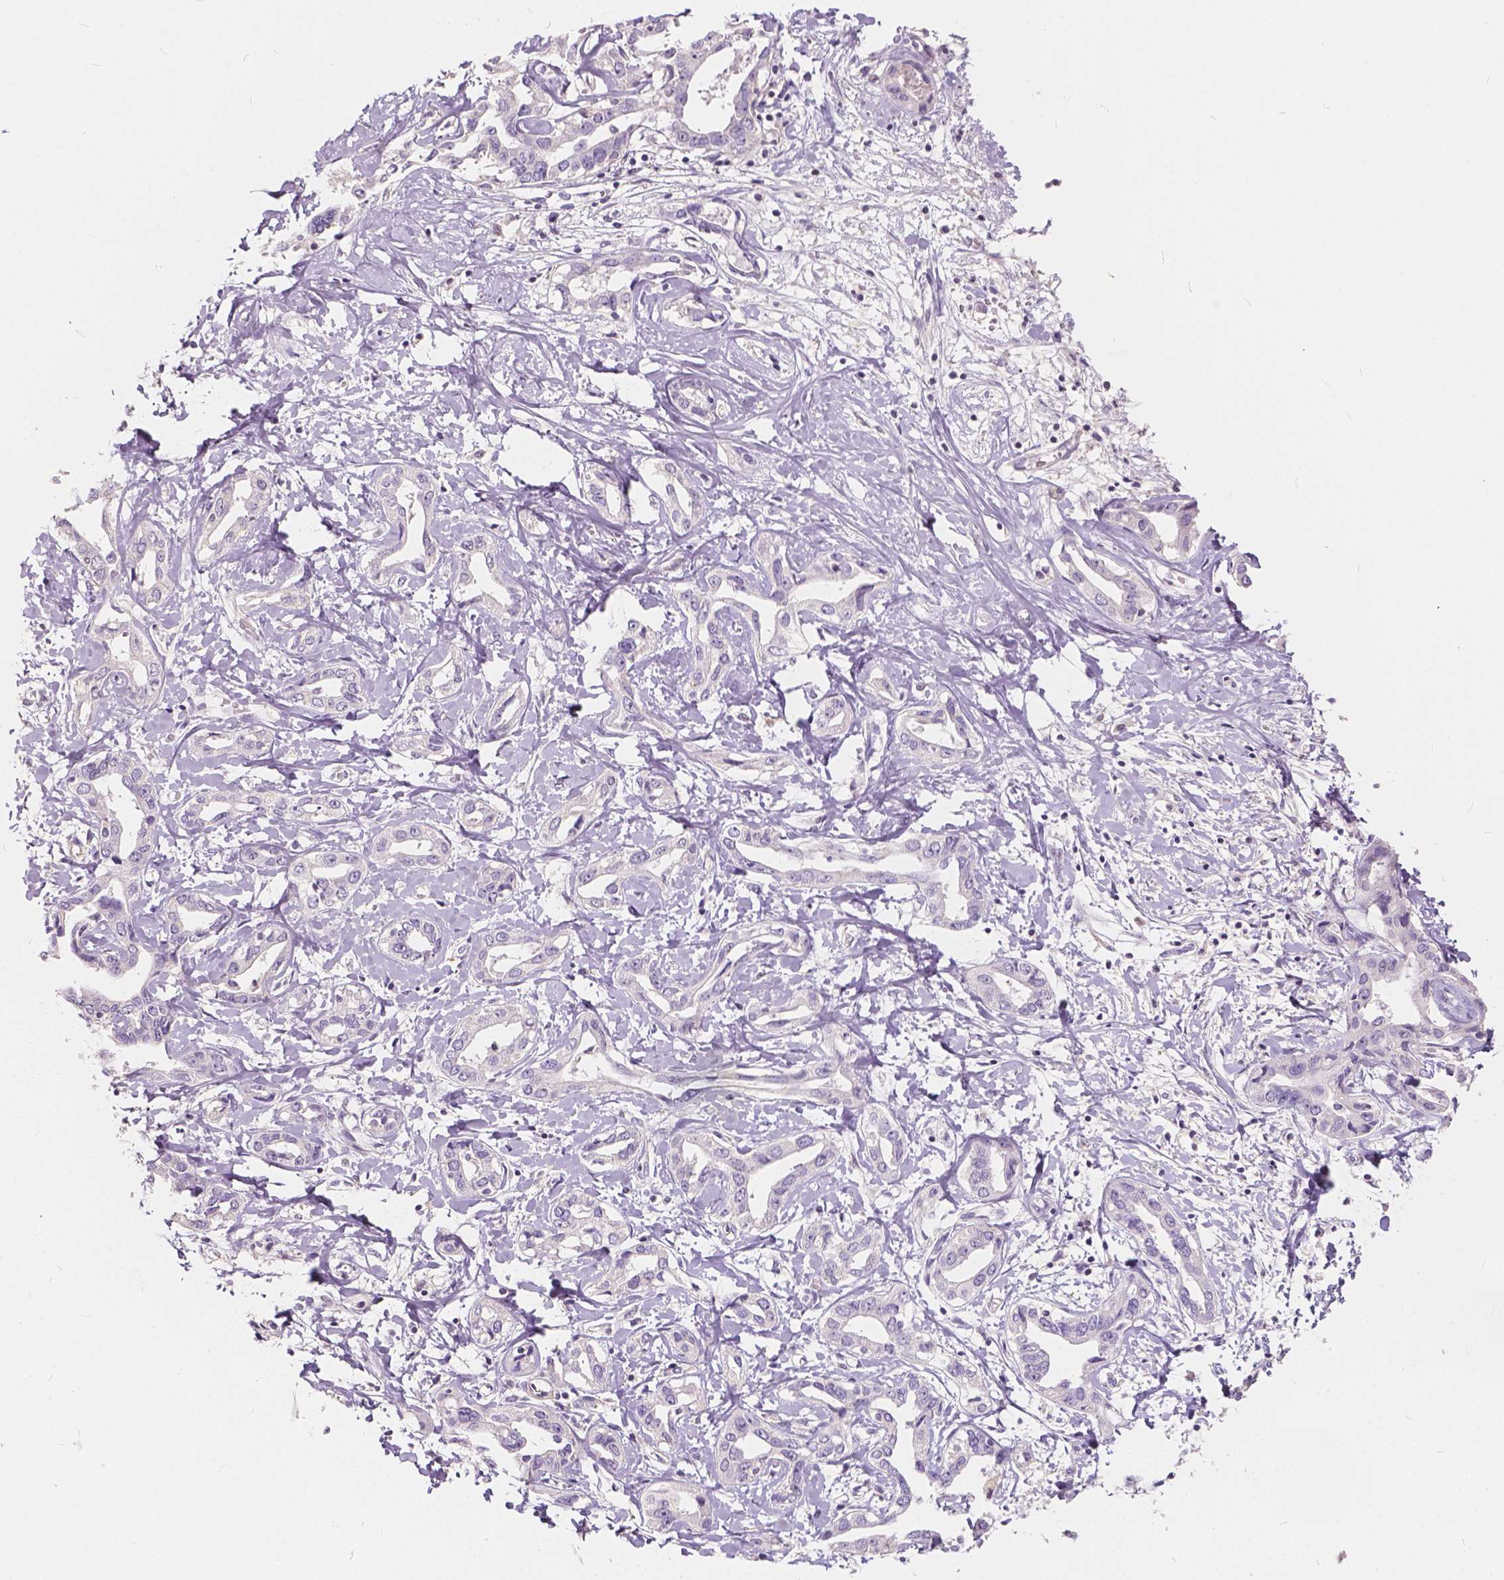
{"staining": {"intensity": "negative", "quantity": "none", "location": "none"}, "tissue": "liver cancer", "cell_type": "Tumor cells", "image_type": "cancer", "snomed": [{"axis": "morphology", "description": "Cholangiocarcinoma"}, {"axis": "topography", "description": "Liver"}], "caption": "This is an IHC photomicrograph of human cholangiocarcinoma (liver). There is no positivity in tumor cells.", "gene": "KIAA0513", "patient": {"sex": "male", "age": 59}}